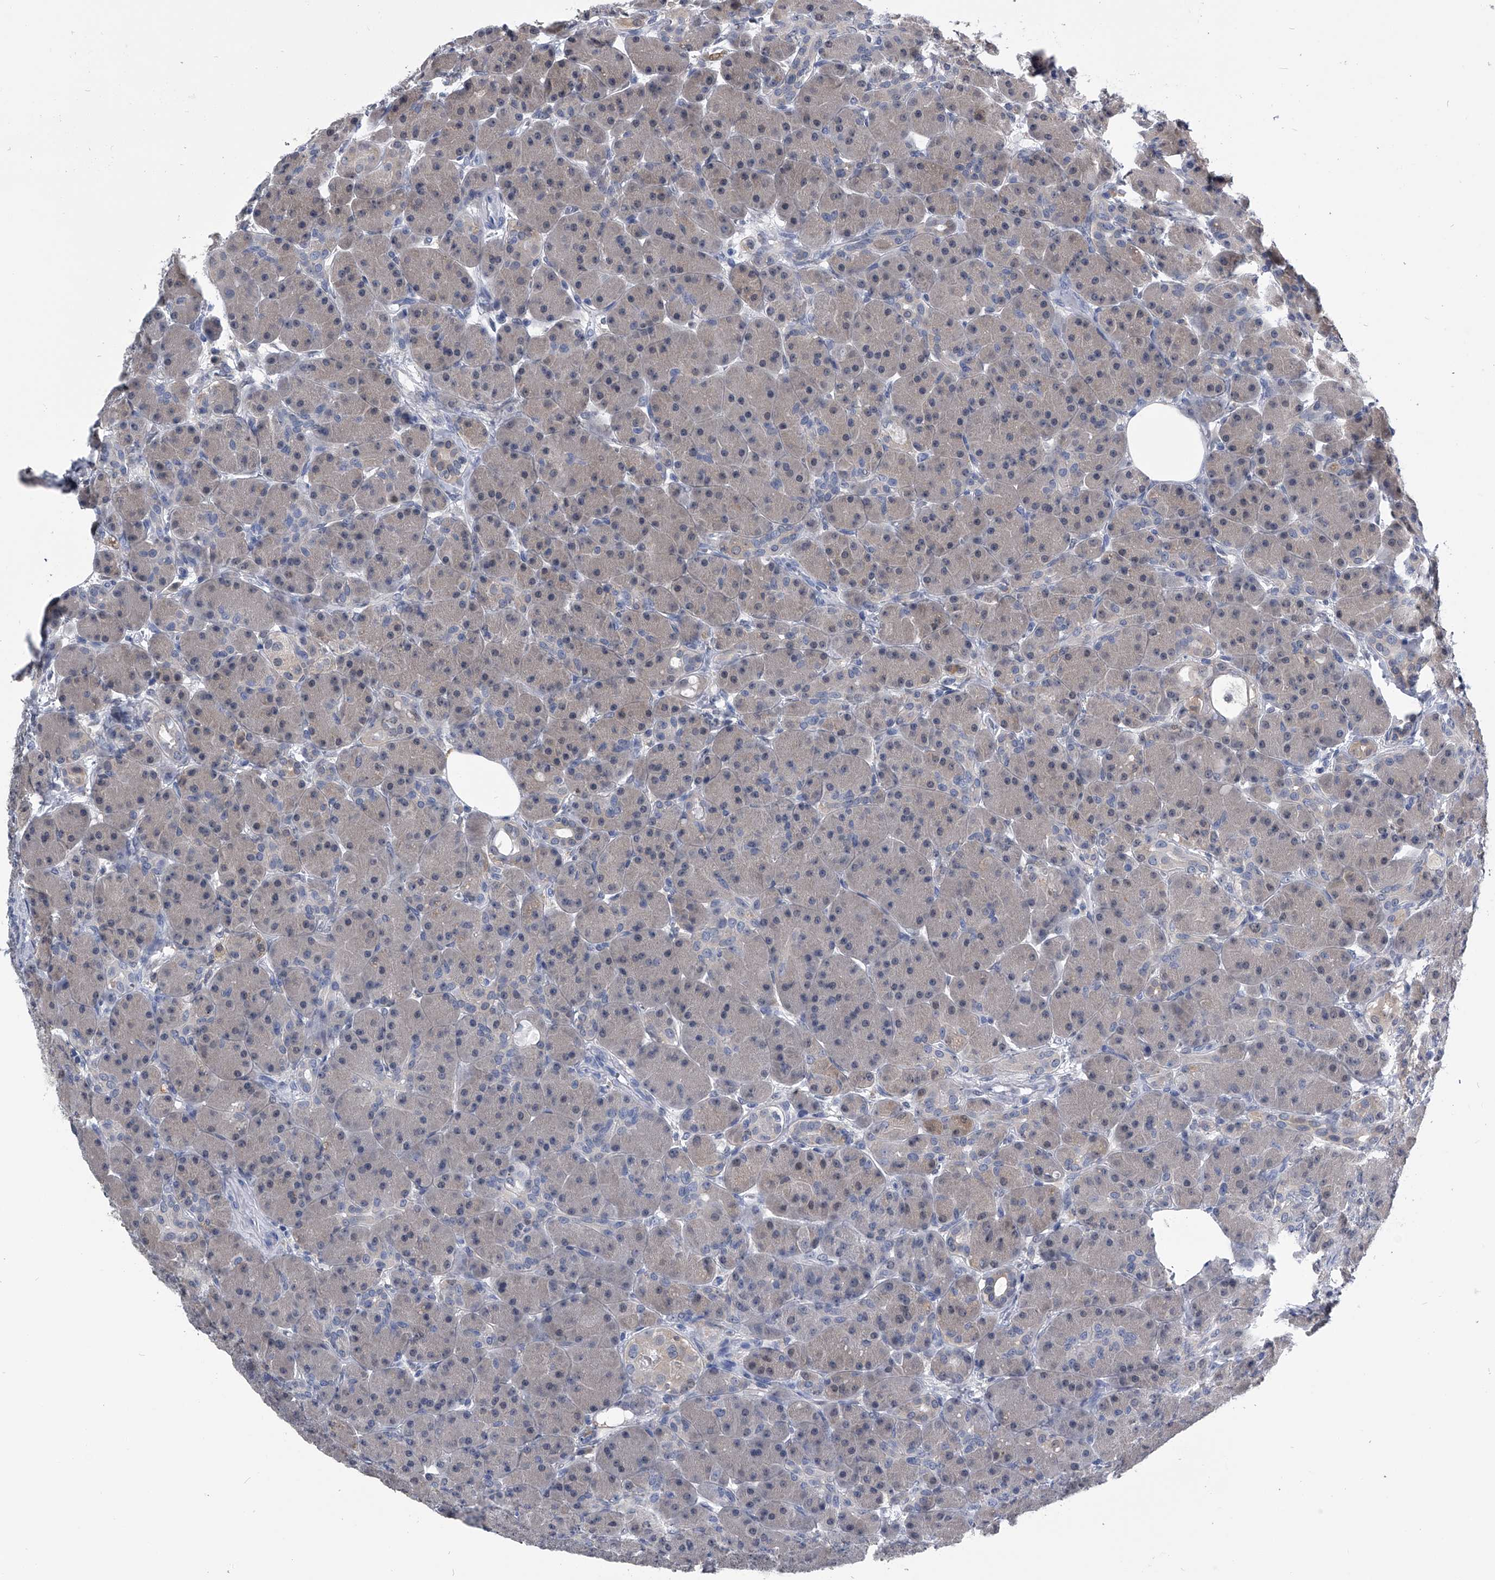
{"staining": {"intensity": "negative", "quantity": "none", "location": "none"}, "tissue": "pancreas", "cell_type": "Exocrine glandular cells", "image_type": "normal", "snomed": [{"axis": "morphology", "description": "Normal tissue, NOS"}, {"axis": "topography", "description": "Pancreas"}], "caption": "Exocrine glandular cells show no significant positivity in benign pancreas.", "gene": "PDXK", "patient": {"sex": "male", "age": 63}}